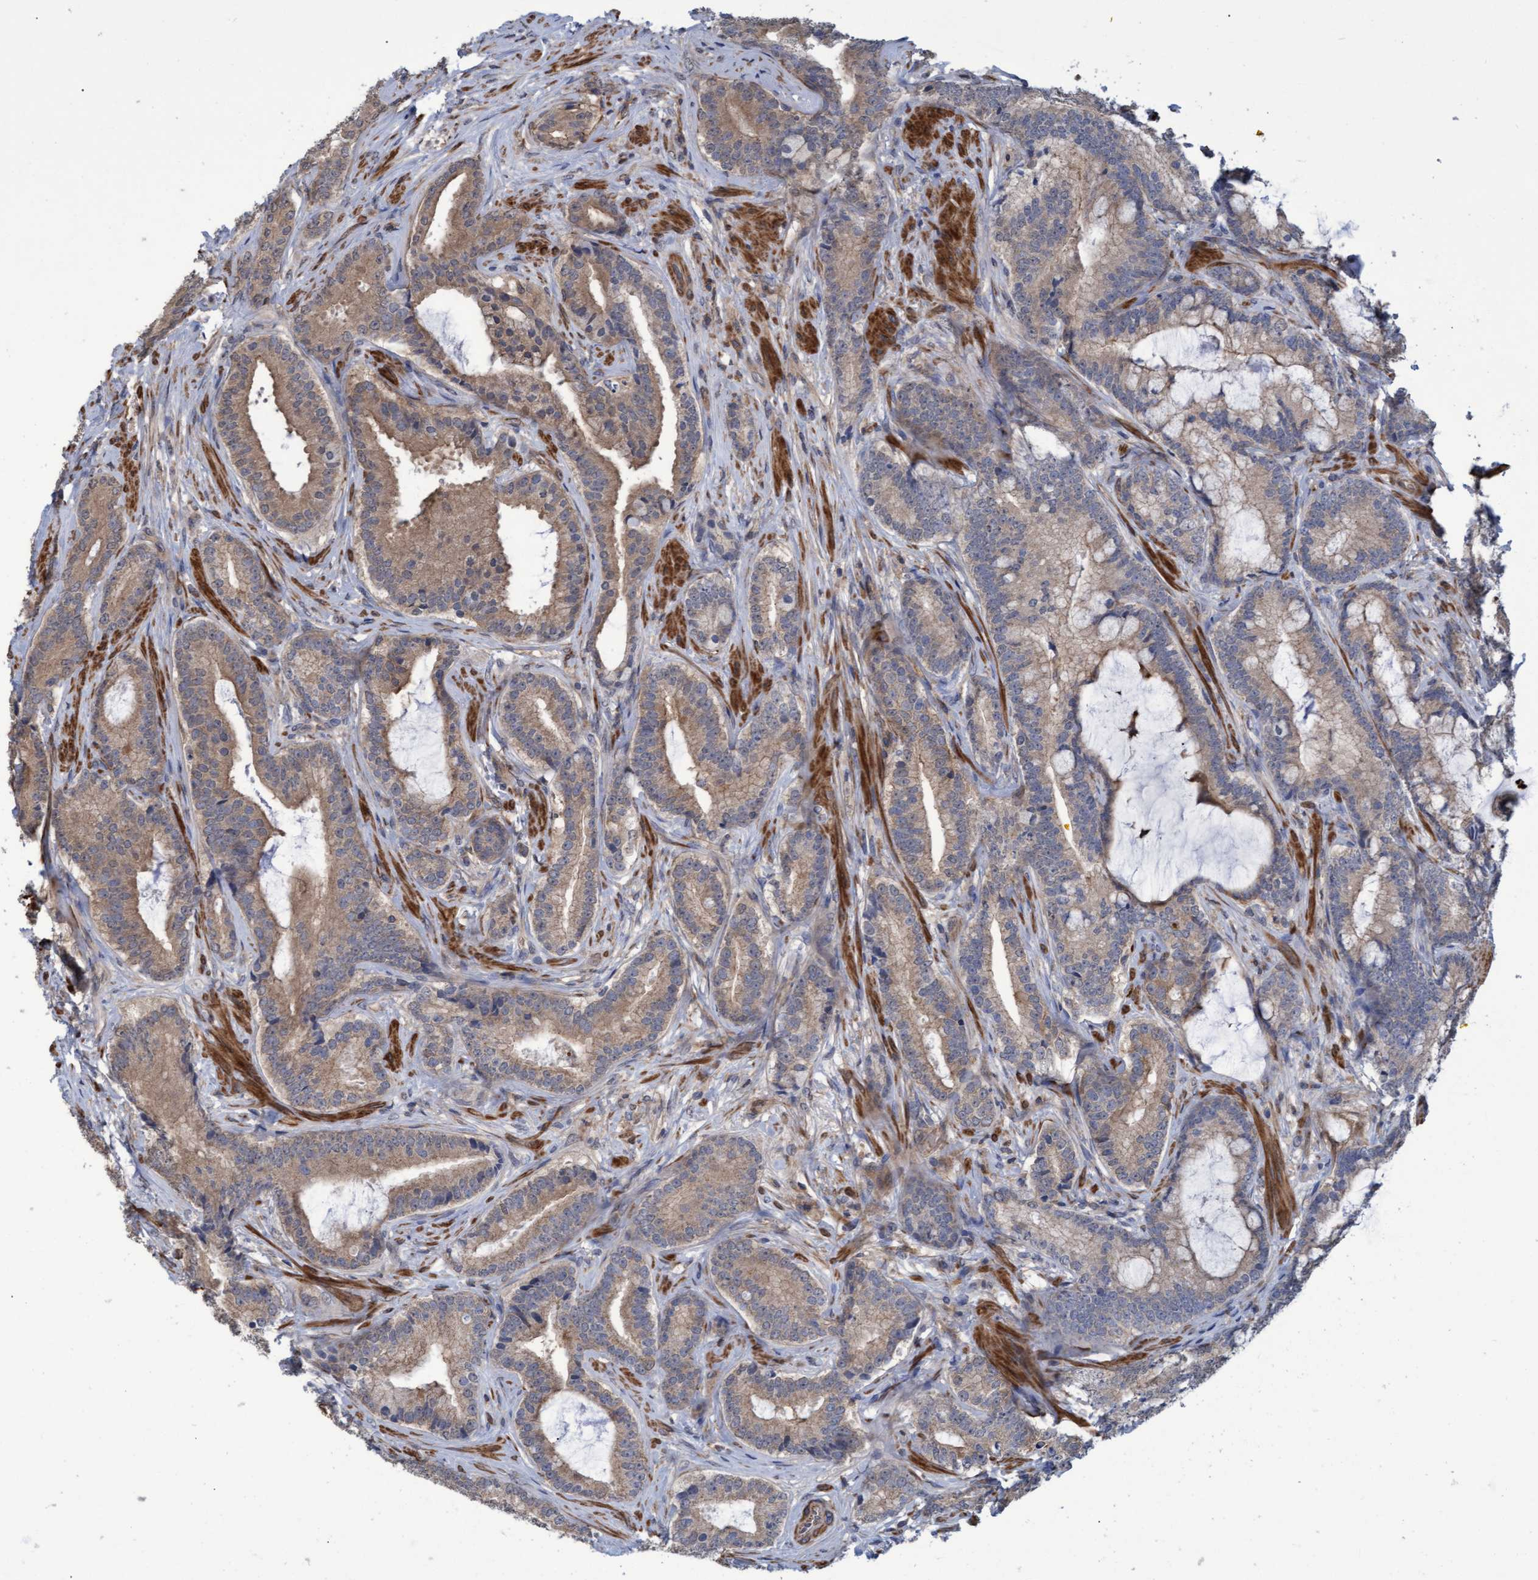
{"staining": {"intensity": "weak", "quantity": ">75%", "location": "cytoplasmic/membranous"}, "tissue": "prostate cancer", "cell_type": "Tumor cells", "image_type": "cancer", "snomed": [{"axis": "morphology", "description": "Adenocarcinoma, High grade"}, {"axis": "topography", "description": "Prostate"}], "caption": "Immunohistochemistry photomicrograph of neoplastic tissue: prostate high-grade adenocarcinoma stained using immunohistochemistry displays low levels of weak protein expression localized specifically in the cytoplasmic/membranous of tumor cells, appearing as a cytoplasmic/membranous brown color.", "gene": "NAA15", "patient": {"sex": "male", "age": 55}}